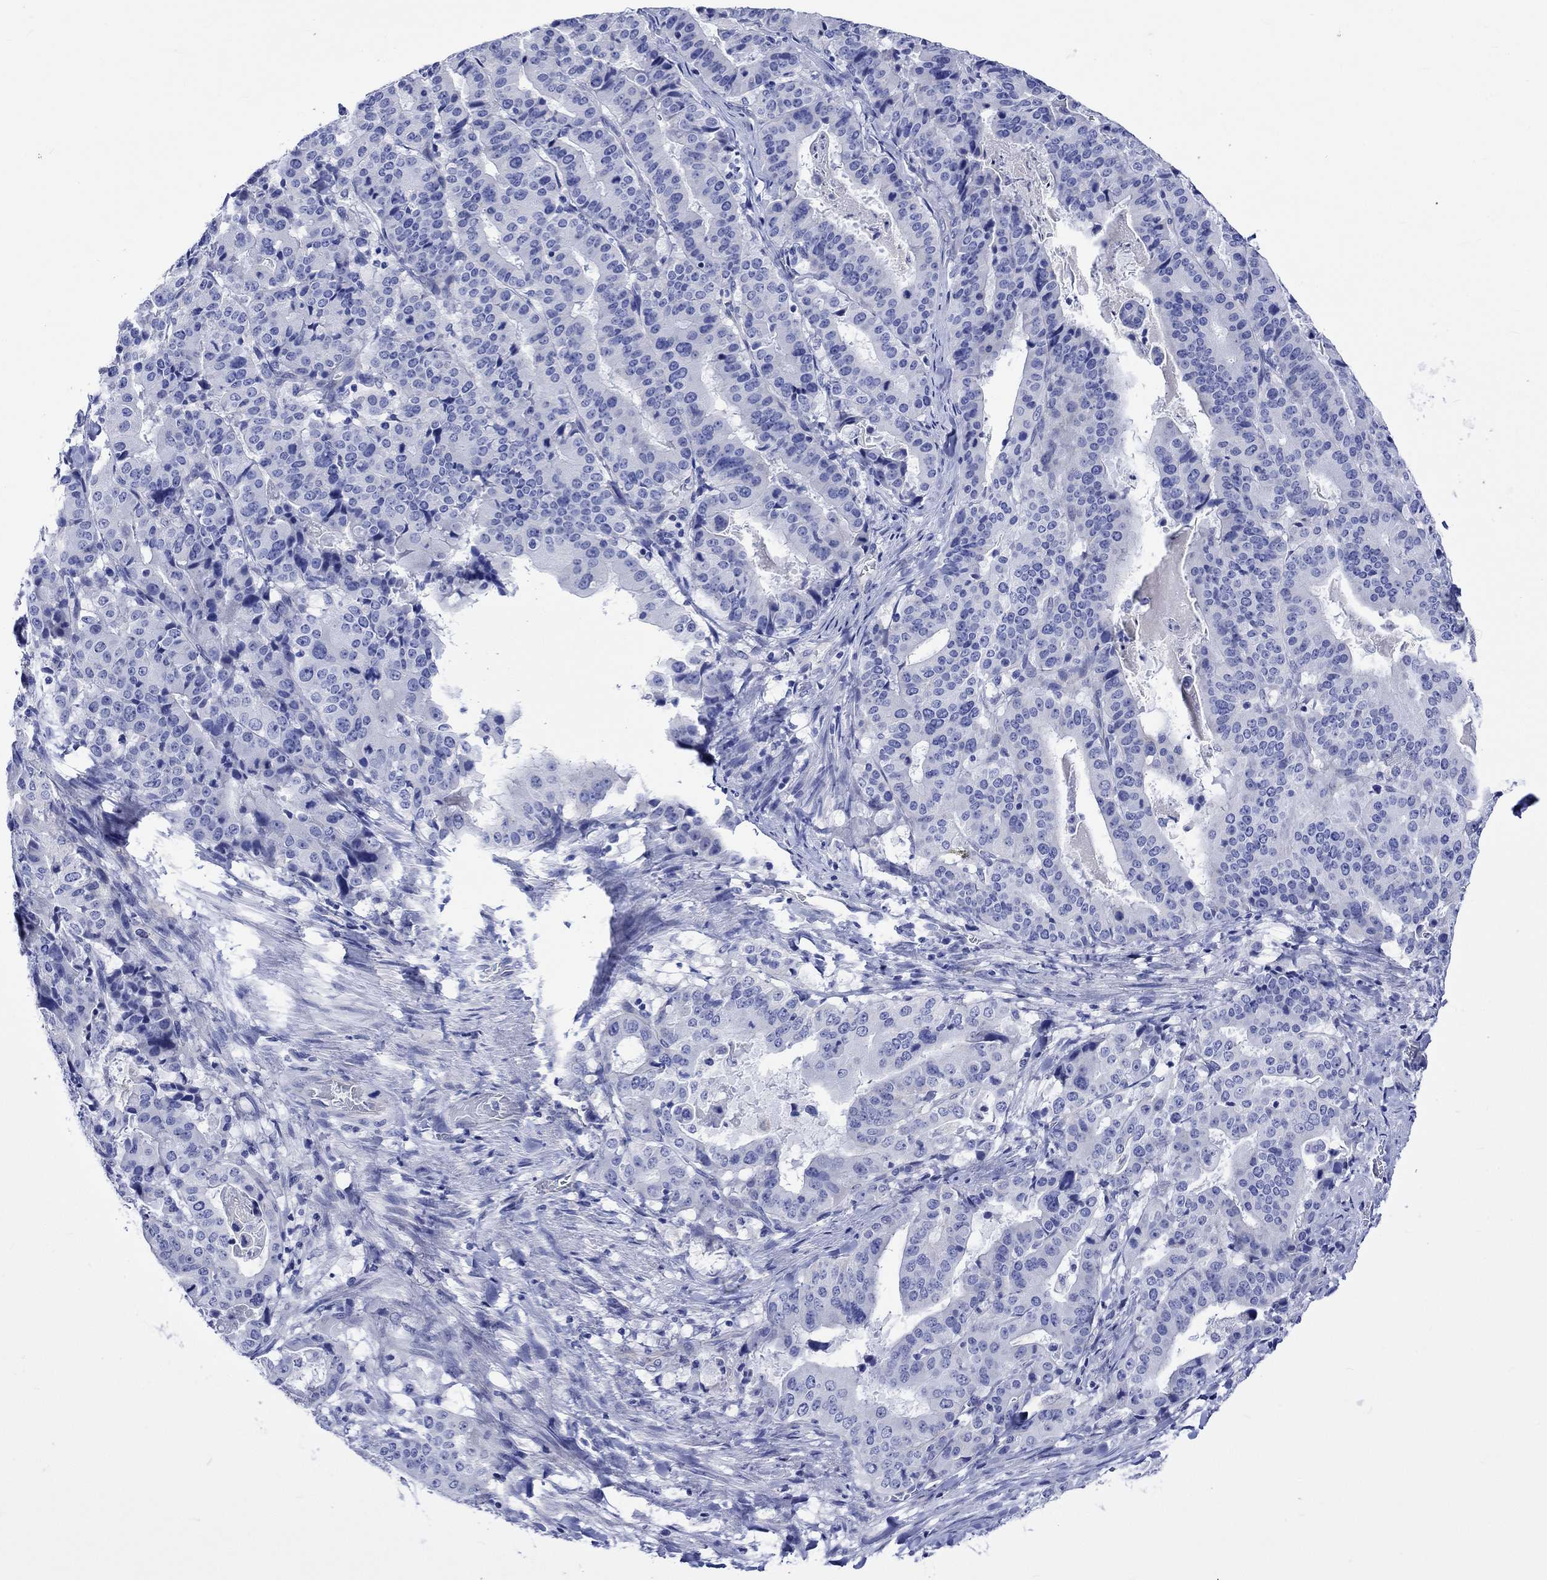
{"staining": {"intensity": "negative", "quantity": "none", "location": "none"}, "tissue": "stomach cancer", "cell_type": "Tumor cells", "image_type": "cancer", "snomed": [{"axis": "morphology", "description": "Adenocarcinoma, NOS"}, {"axis": "topography", "description": "Stomach"}], "caption": "An image of stomach cancer (adenocarcinoma) stained for a protein displays no brown staining in tumor cells. The staining is performed using DAB brown chromogen with nuclei counter-stained in using hematoxylin.", "gene": "HARBI1", "patient": {"sex": "male", "age": 48}}